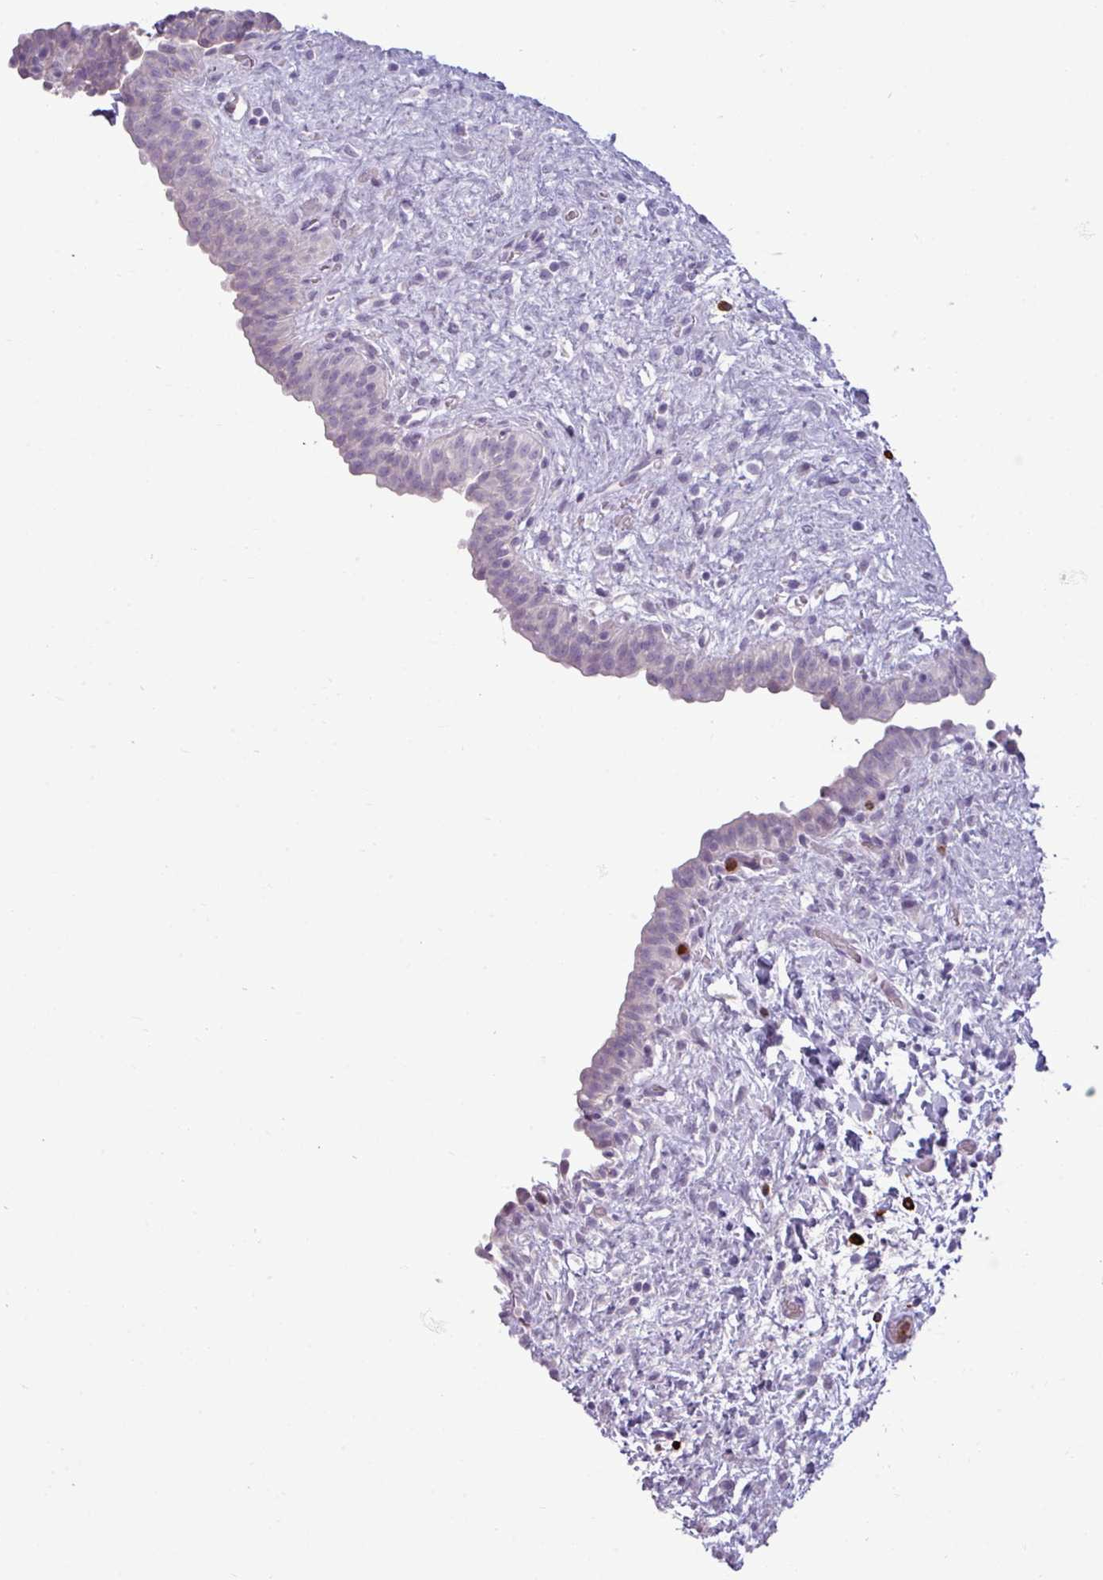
{"staining": {"intensity": "negative", "quantity": "none", "location": "none"}, "tissue": "urinary bladder", "cell_type": "Urothelial cells", "image_type": "normal", "snomed": [{"axis": "morphology", "description": "Normal tissue, NOS"}, {"axis": "topography", "description": "Urinary bladder"}], "caption": "This is a micrograph of immunohistochemistry (IHC) staining of benign urinary bladder, which shows no expression in urothelial cells.", "gene": "TRIM39", "patient": {"sex": "male", "age": 69}}